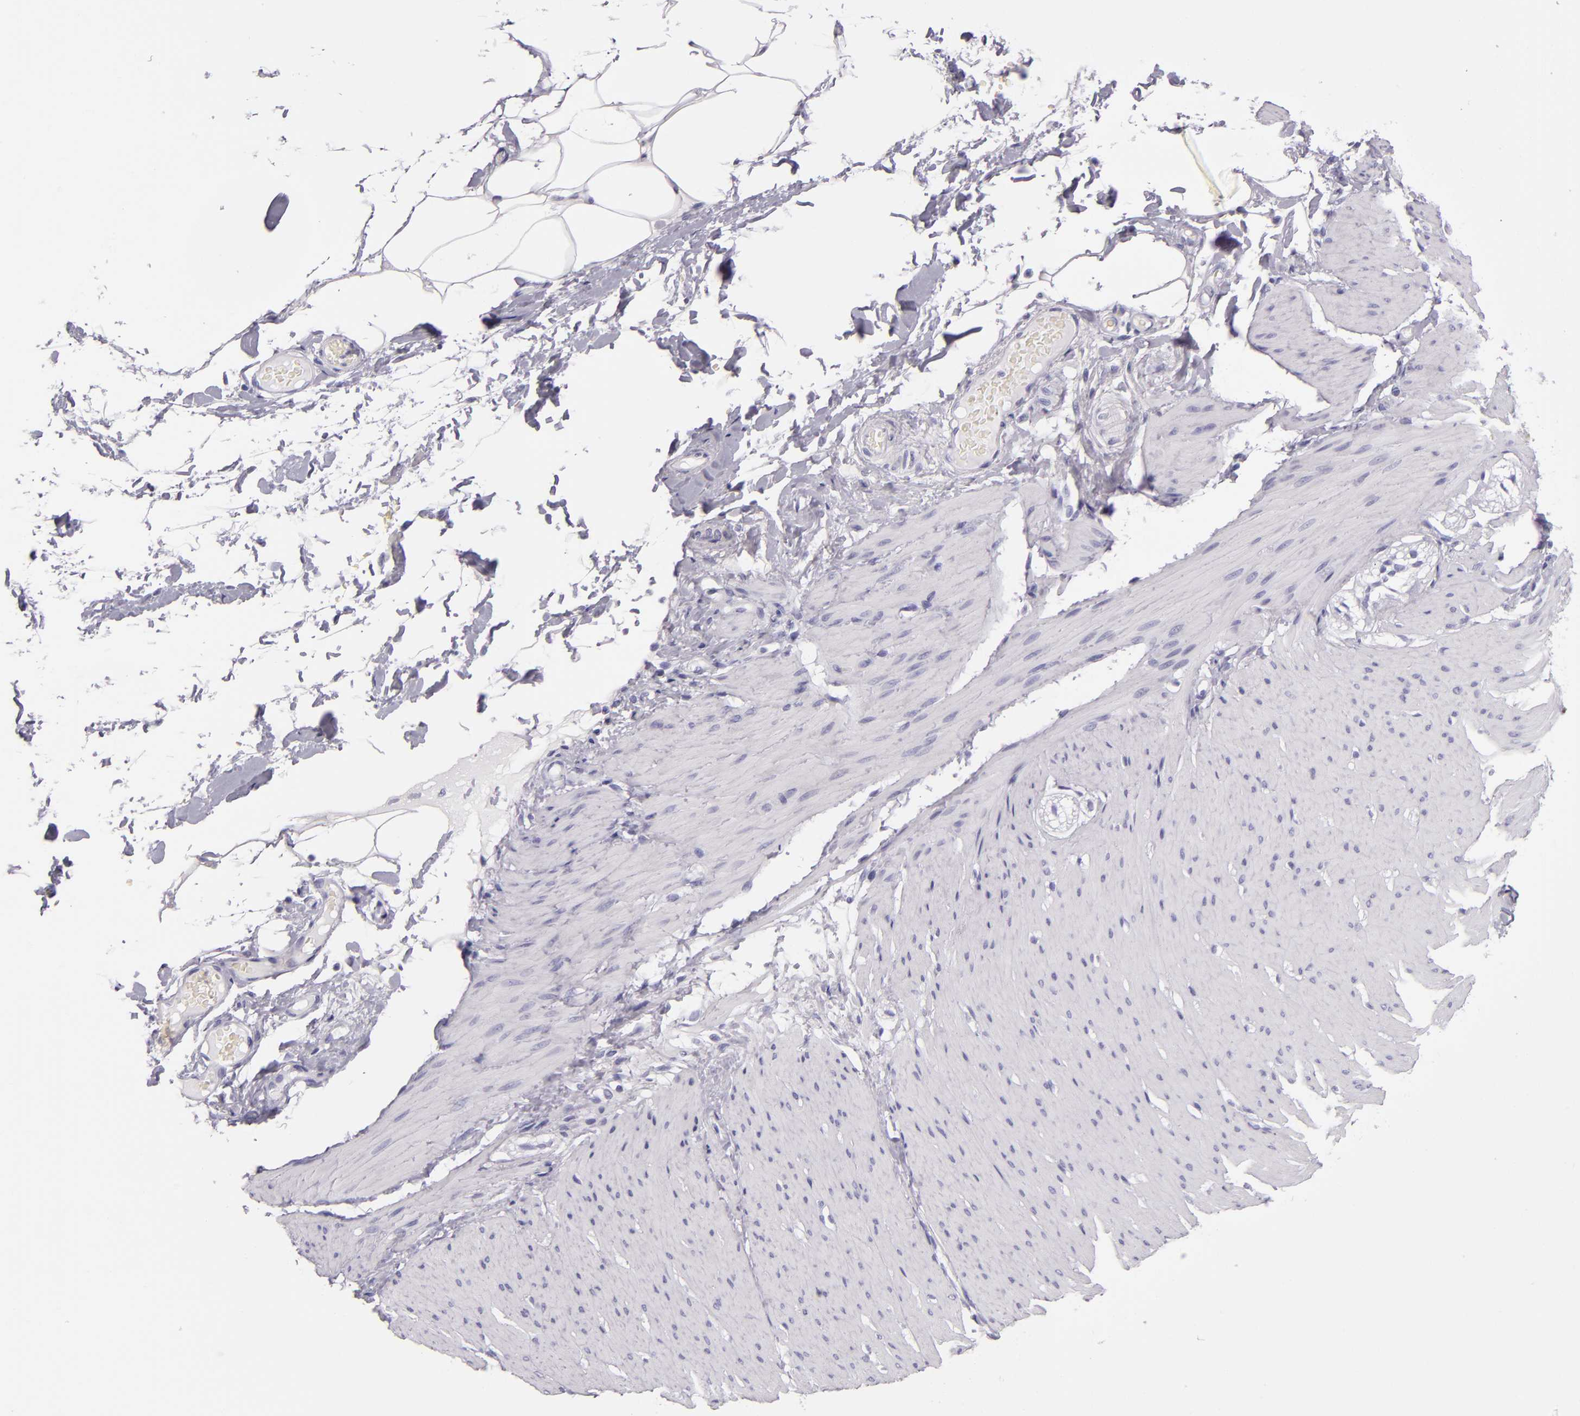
{"staining": {"intensity": "negative", "quantity": "none", "location": "none"}, "tissue": "smooth muscle", "cell_type": "Smooth muscle cells", "image_type": "normal", "snomed": [{"axis": "morphology", "description": "Normal tissue, NOS"}, {"axis": "topography", "description": "Smooth muscle"}, {"axis": "topography", "description": "Colon"}], "caption": "This is a photomicrograph of immunohistochemistry (IHC) staining of unremarkable smooth muscle, which shows no staining in smooth muscle cells.", "gene": "CR2", "patient": {"sex": "male", "age": 67}}